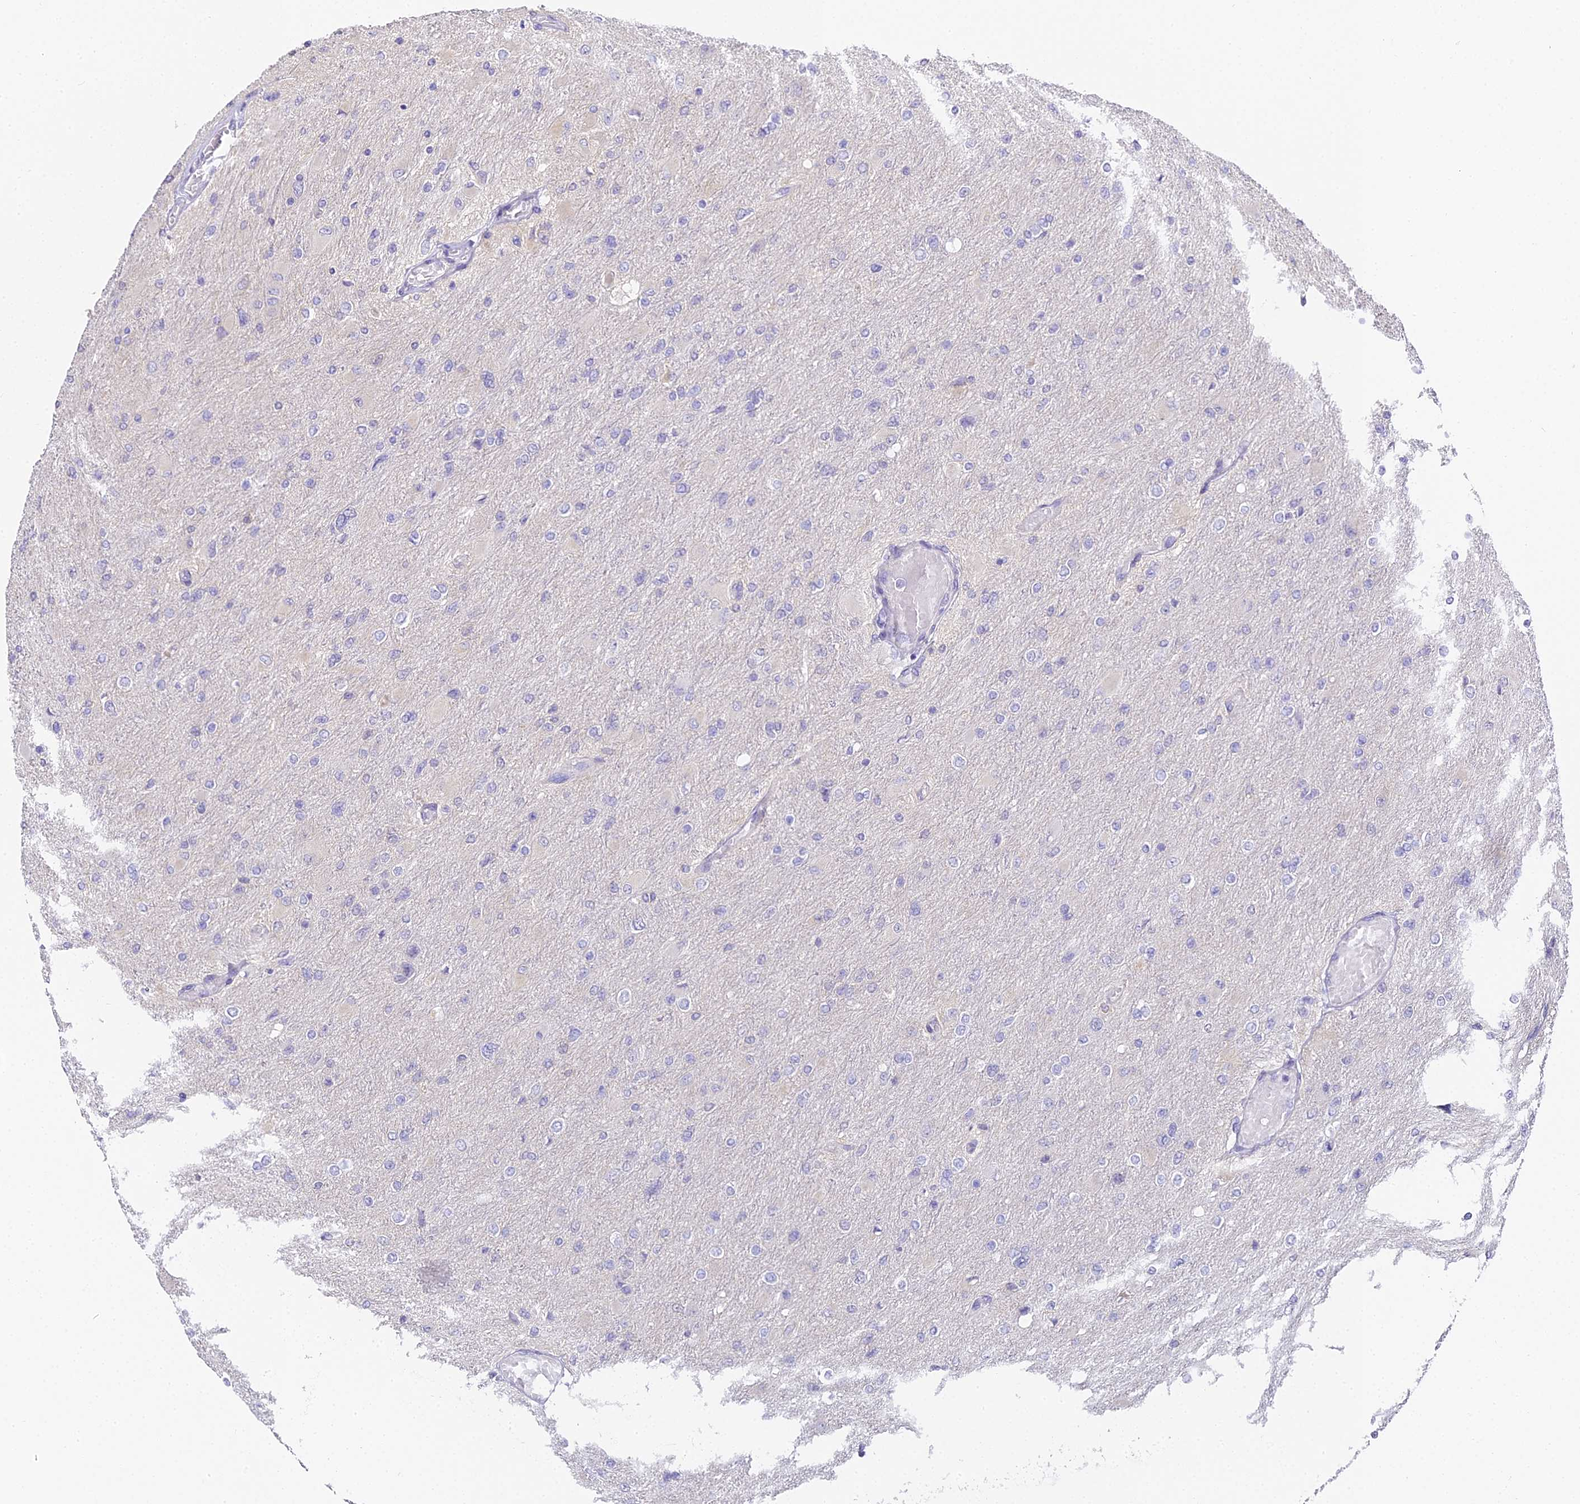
{"staining": {"intensity": "negative", "quantity": "none", "location": "none"}, "tissue": "glioma", "cell_type": "Tumor cells", "image_type": "cancer", "snomed": [{"axis": "morphology", "description": "Glioma, malignant, High grade"}, {"axis": "topography", "description": "Cerebral cortex"}], "caption": "Tumor cells show no significant expression in malignant glioma (high-grade).", "gene": "ABHD14A-ACY1", "patient": {"sex": "female", "age": 36}}